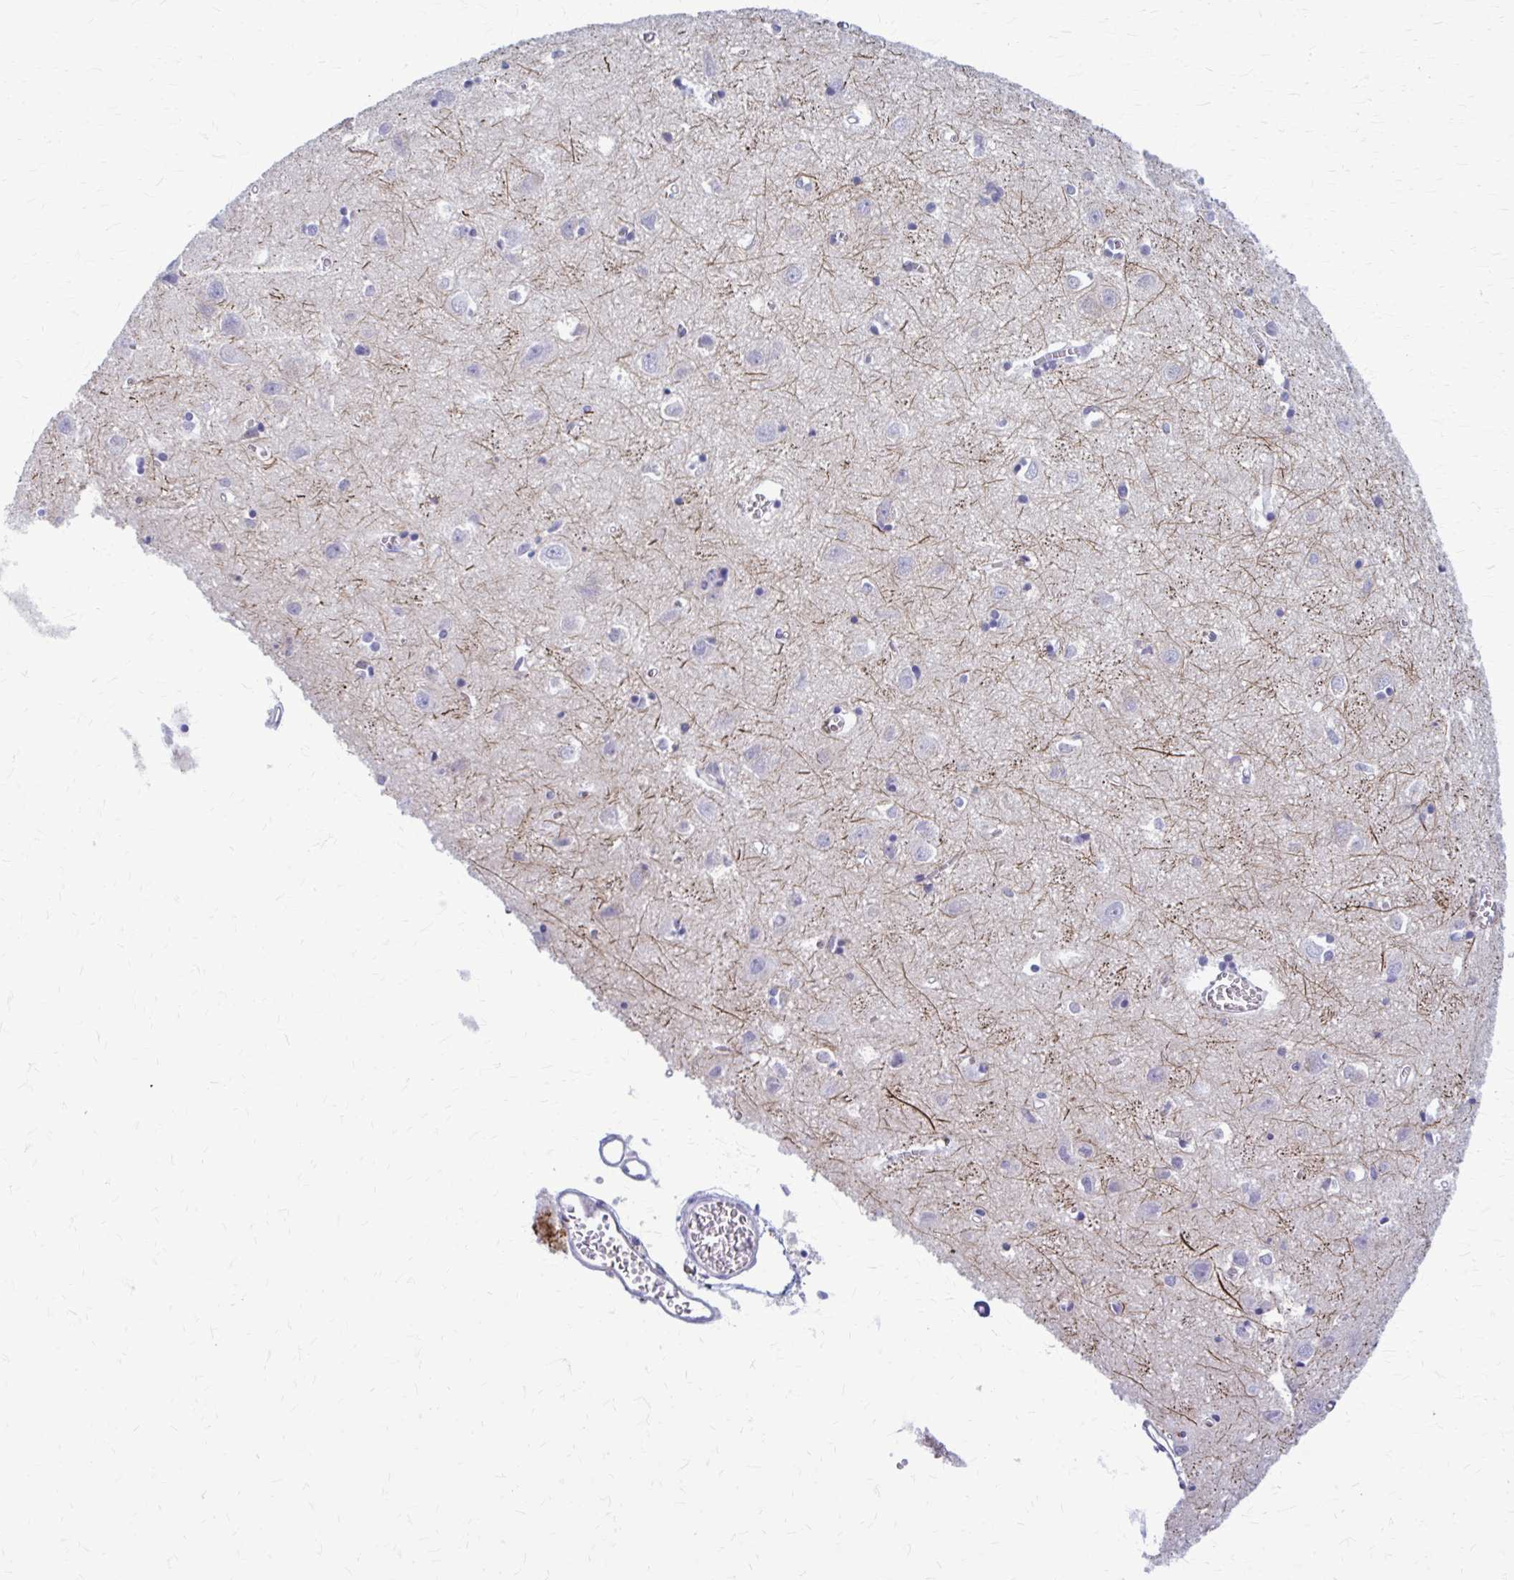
{"staining": {"intensity": "negative", "quantity": "none", "location": "none"}, "tissue": "cerebral cortex", "cell_type": "Endothelial cells", "image_type": "normal", "snomed": [{"axis": "morphology", "description": "Normal tissue, NOS"}, {"axis": "topography", "description": "Cerebral cortex"}], "caption": "Immunohistochemistry (IHC) of normal human cerebral cortex shows no expression in endothelial cells. (IHC, brightfield microscopy, high magnification).", "gene": "PEDS1", "patient": {"sex": "male", "age": 70}}